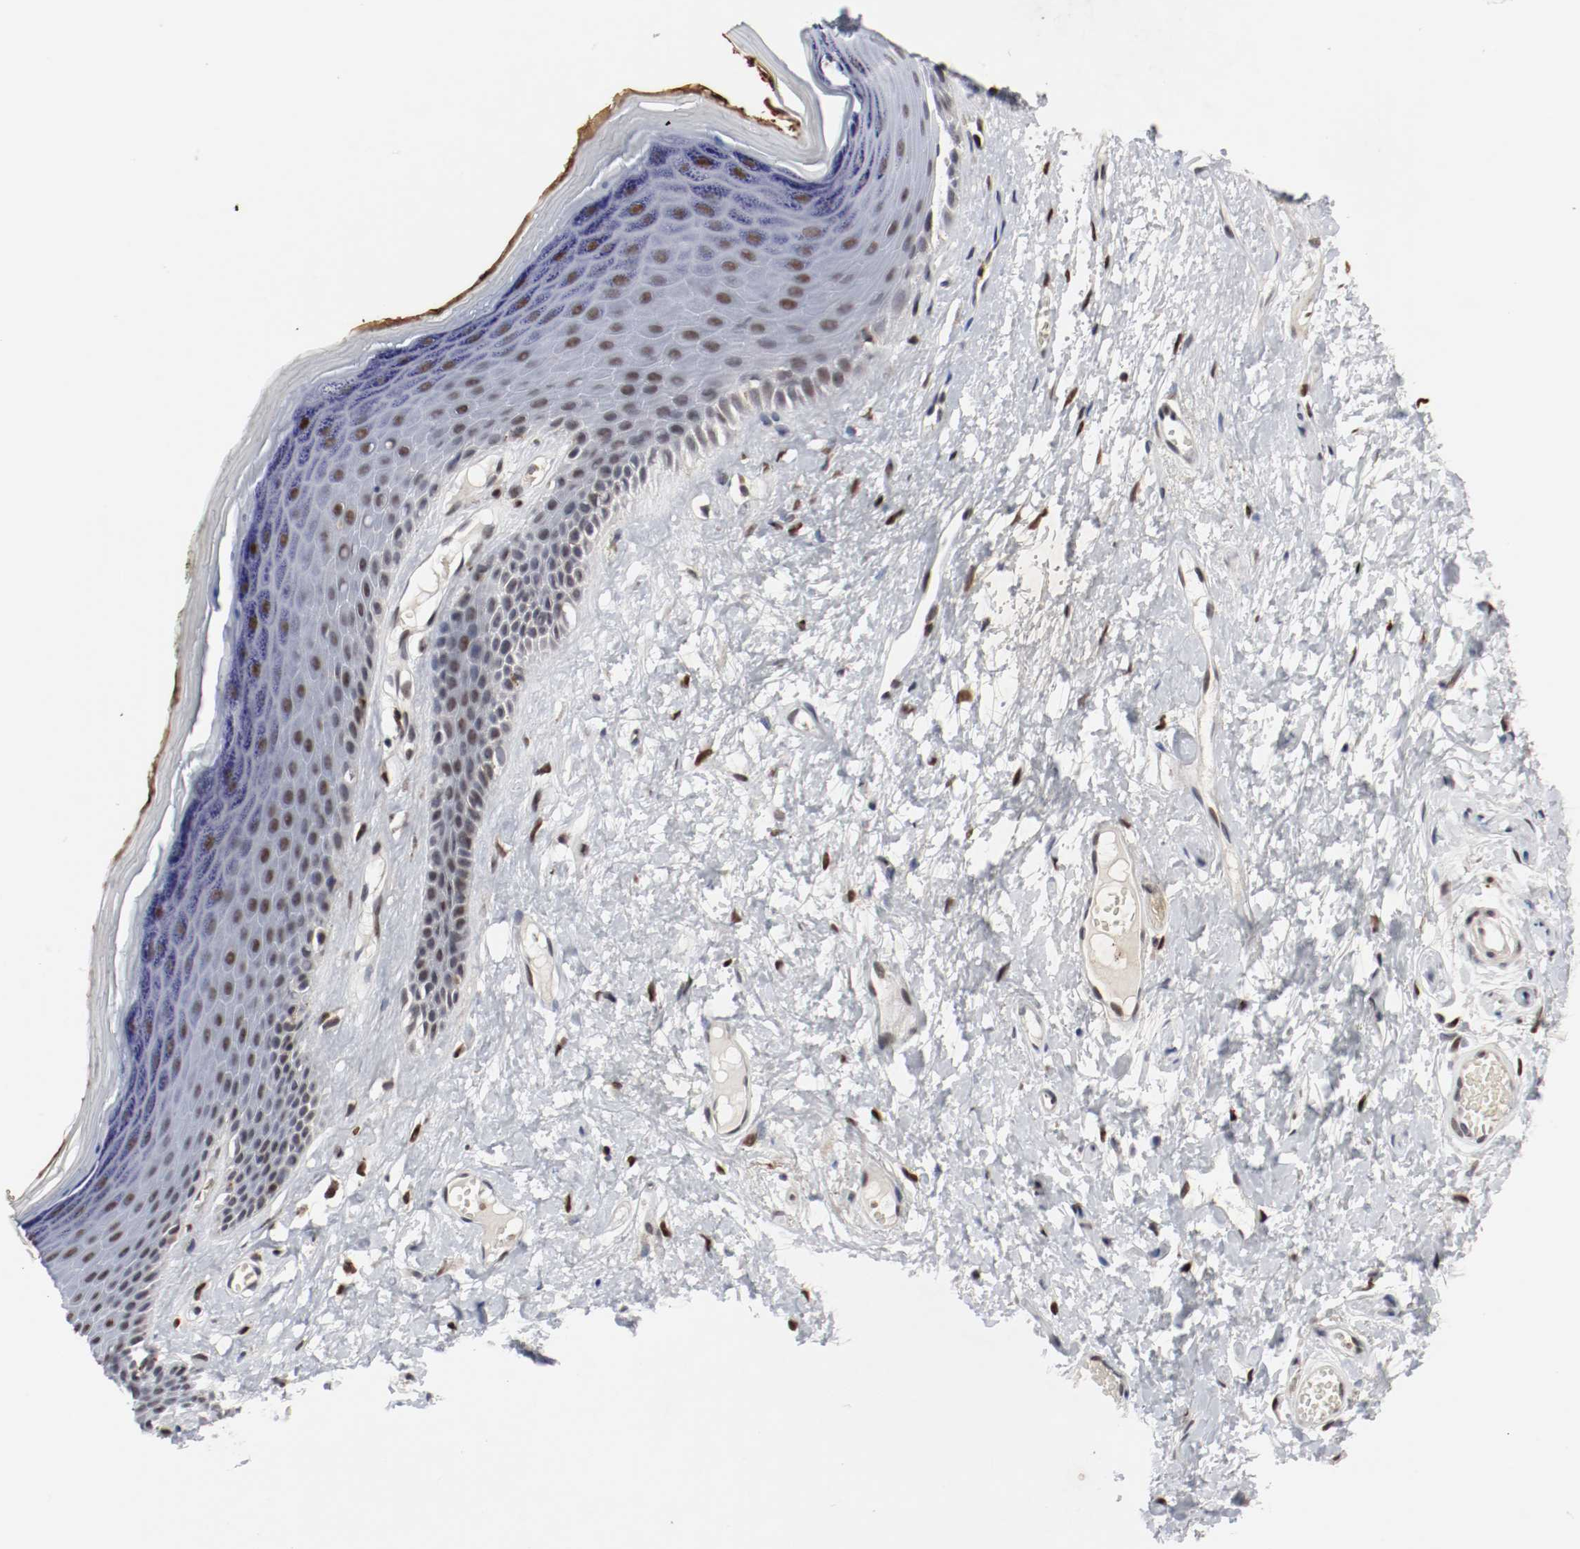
{"staining": {"intensity": "moderate", "quantity": "25%-75%", "location": "nuclear"}, "tissue": "skin", "cell_type": "Epidermal cells", "image_type": "normal", "snomed": [{"axis": "morphology", "description": "Normal tissue, NOS"}, {"axis": "morphology", "description": "Inflammation, NOS"}, {"axis": "topography", "description": "Vulva"}], "caption": "A brown stain labels moderate nuclear positivity of a protein in epidermal cells of unremarkable skin. Nuclei are stained in blue.", "gene": "JUND", "patient": {"sex": "female", "age": 84}}